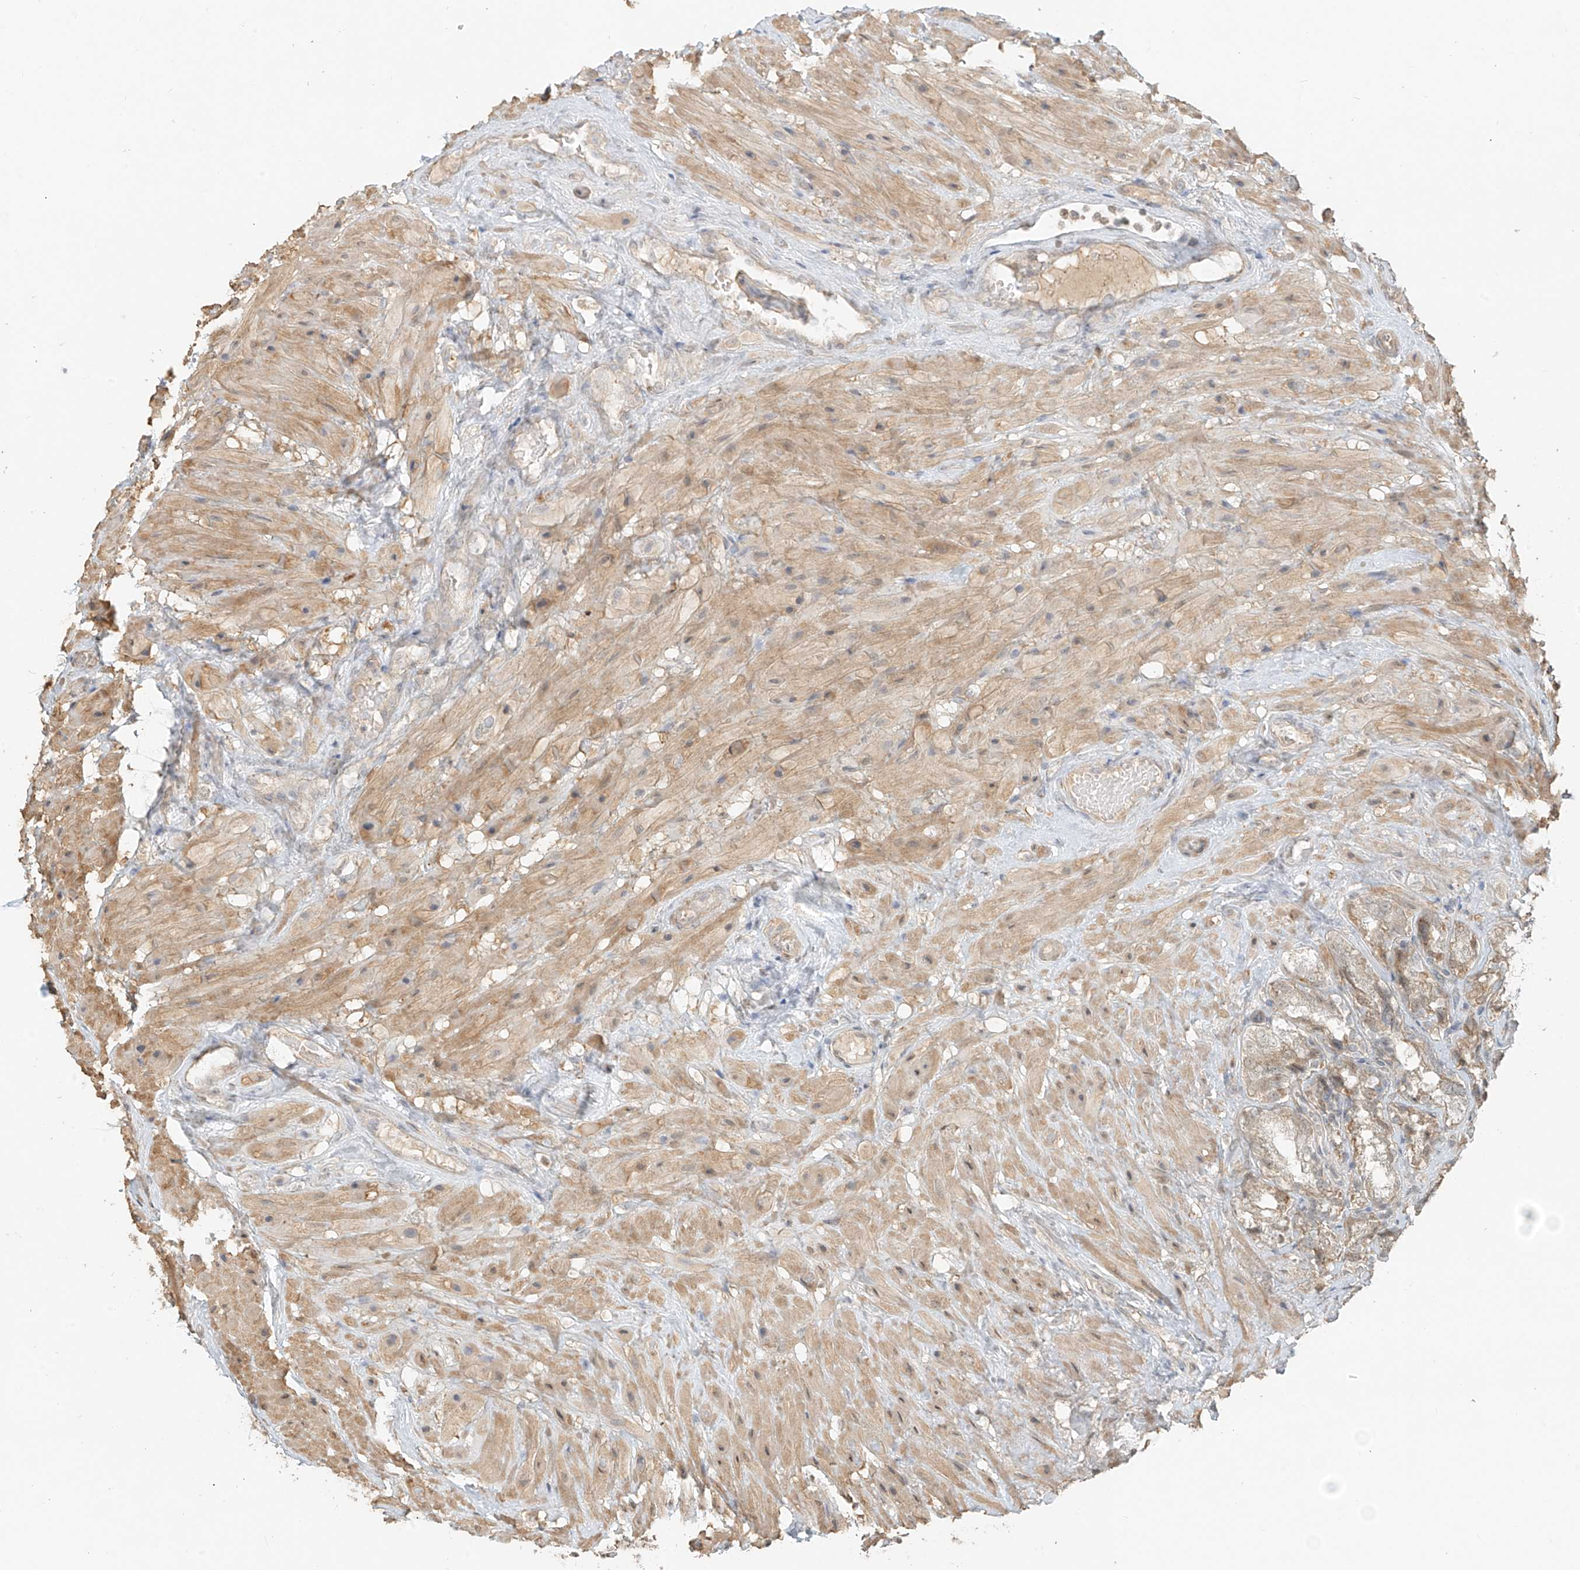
{"staining": {"intensity": "weak", "quantity": ">75%", "location": "cytoplasmic/membranous"}, "tissue": "seminal vesicle", "cell_type": "Glandular cells", "image_type": "normal", "snomed": [{"axis": "morphology", "description": "Normal tissue, NOS"}, {"axis": "topography", "description": "Seminal veicle"}, {"axis": "topography", "description": "Peripheral nerve tissue"}], "caption": "A high-resolution micrograph shows IHC staining of unremarkable seminal vesicle, which exhibits weak cytoplasmic/membranous expression in about >75% of glandular cells.", "gene": "ABCD1", "patient": {"sex": "male", "age": 63}}